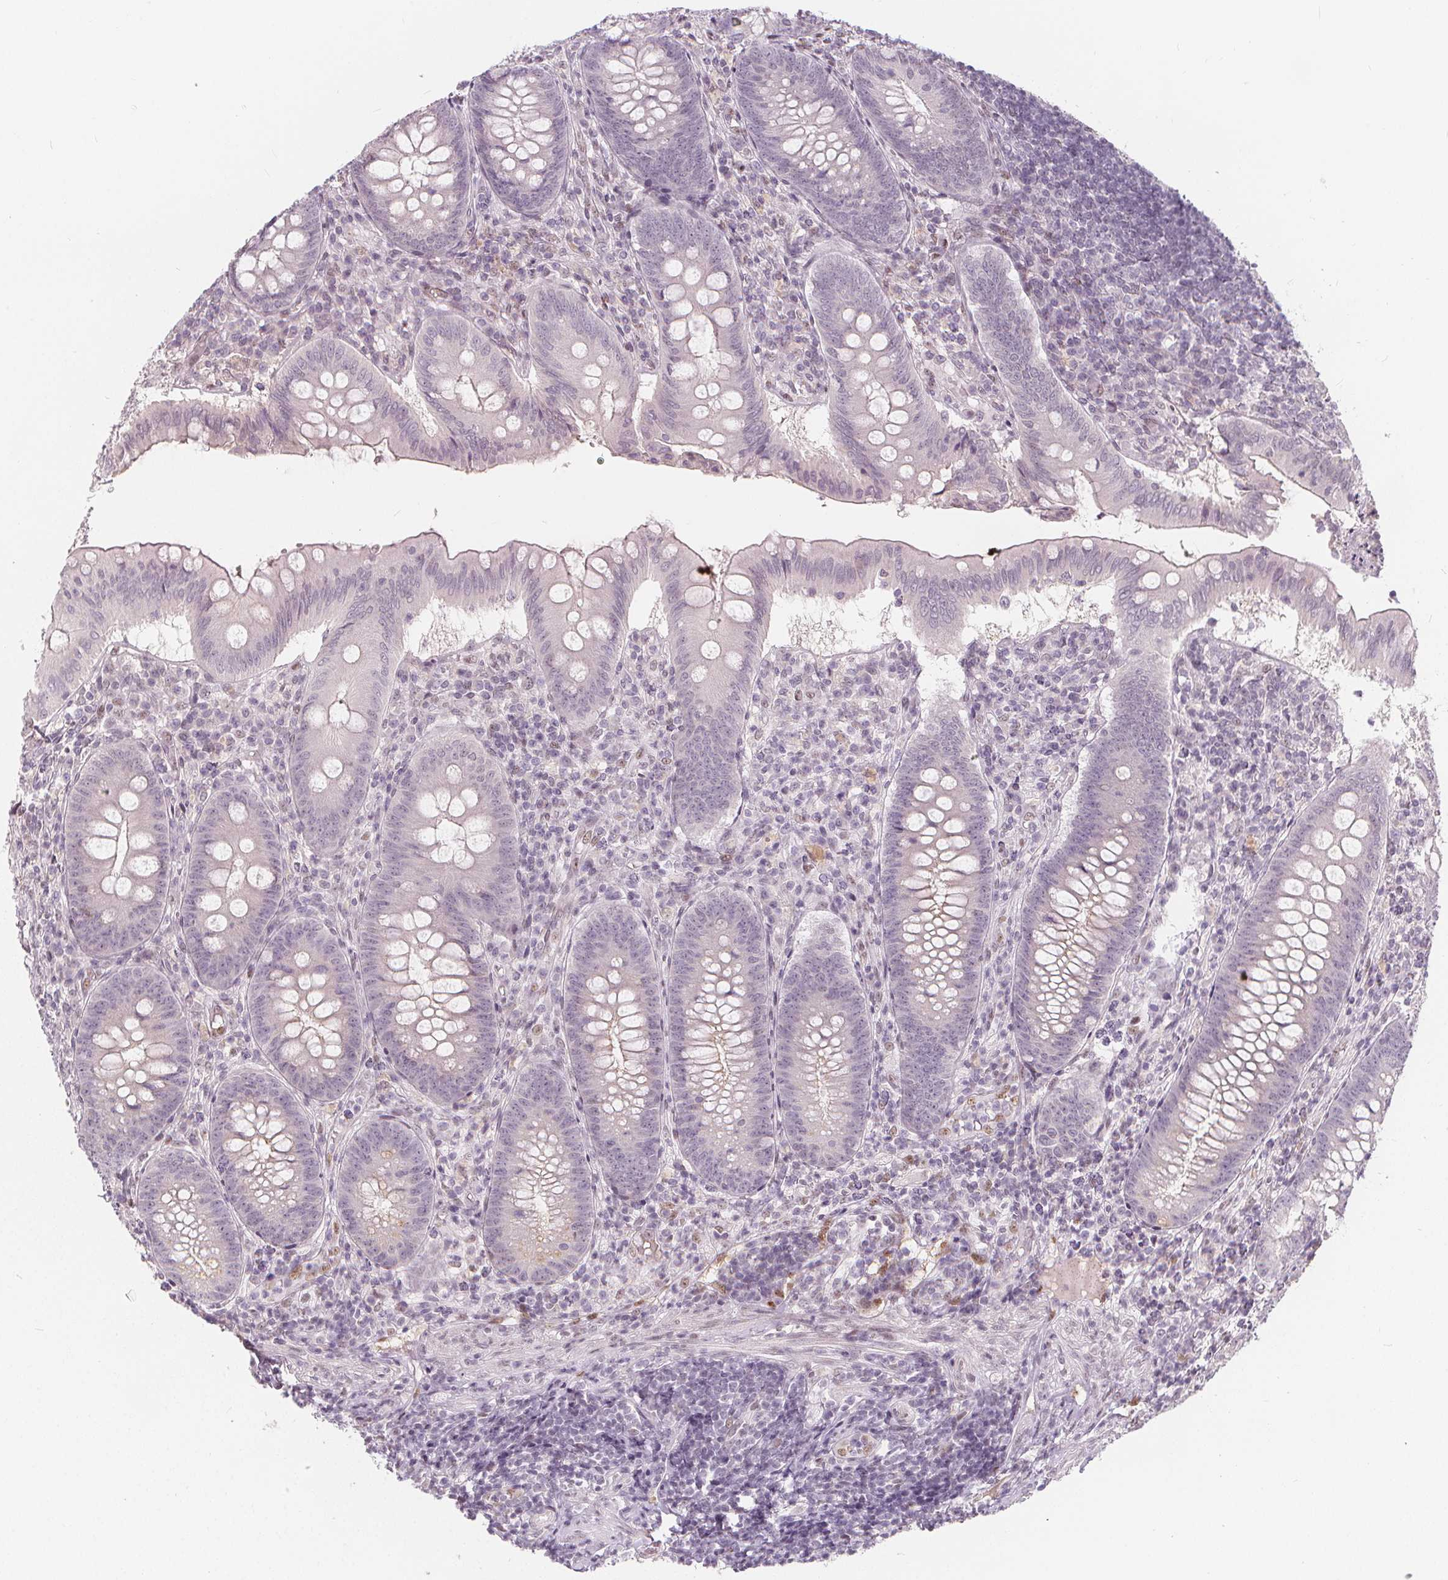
{"staining": {"intensity": "negative", "quantity": "none", "location": "none"}, "tissue": "appendix", "cell_type": "Glandular cells", "image_type": "normal", "snomed": [{"axis": "morphology", "description": "Normal tissue, NOS"}, {"axis": "morphology", "description": "Inflammation, NOS"}, {"axis": "topography", "description": "Appendix"}], "caption": "Appendix was stained to show a protein in brown. There is no significant positivity in glandular cells. Brightfield microscopy of IHC stained with DAB (3,3'-diaminobenzidine) (brown) and hematoxylin (blue), captured at high magnification.", "gene": "DRC3", "patient": {"sex": "male", "age": 16}}